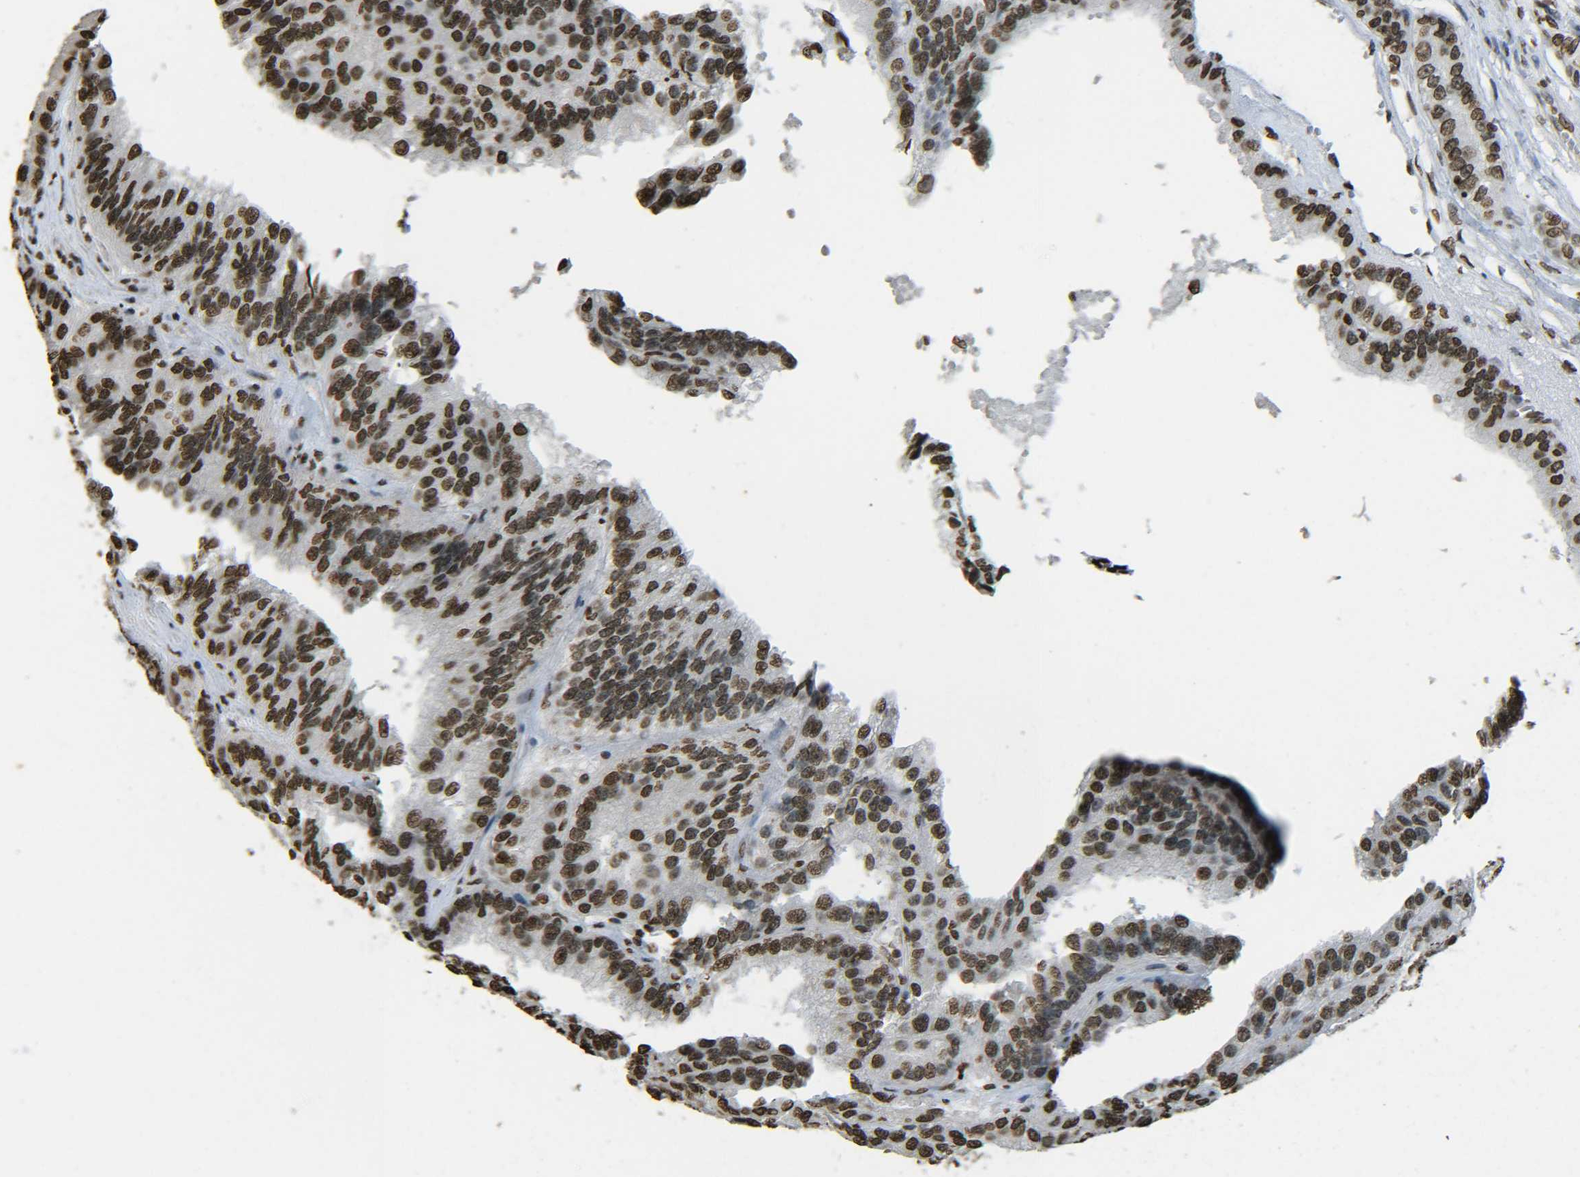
{"staining": {"intensity": "moderate", "quantity": ">75%", "location": "nuclear"}, "tissue": "renal cancer", "cell_type": "Tumor cells", "image_type": "cancer", "snomed": [{"axis": "morphology", "description": "Adenocarcinoma, NOS"}, {"axis": "topography", "description": "Kidney"}], "caption": "Human adenocarcinoma (renal) stained with a protein marker displays moderate staining in tumor cells.", "gene": "H4C16", "patient": {"sex": "male", "age": 46}}